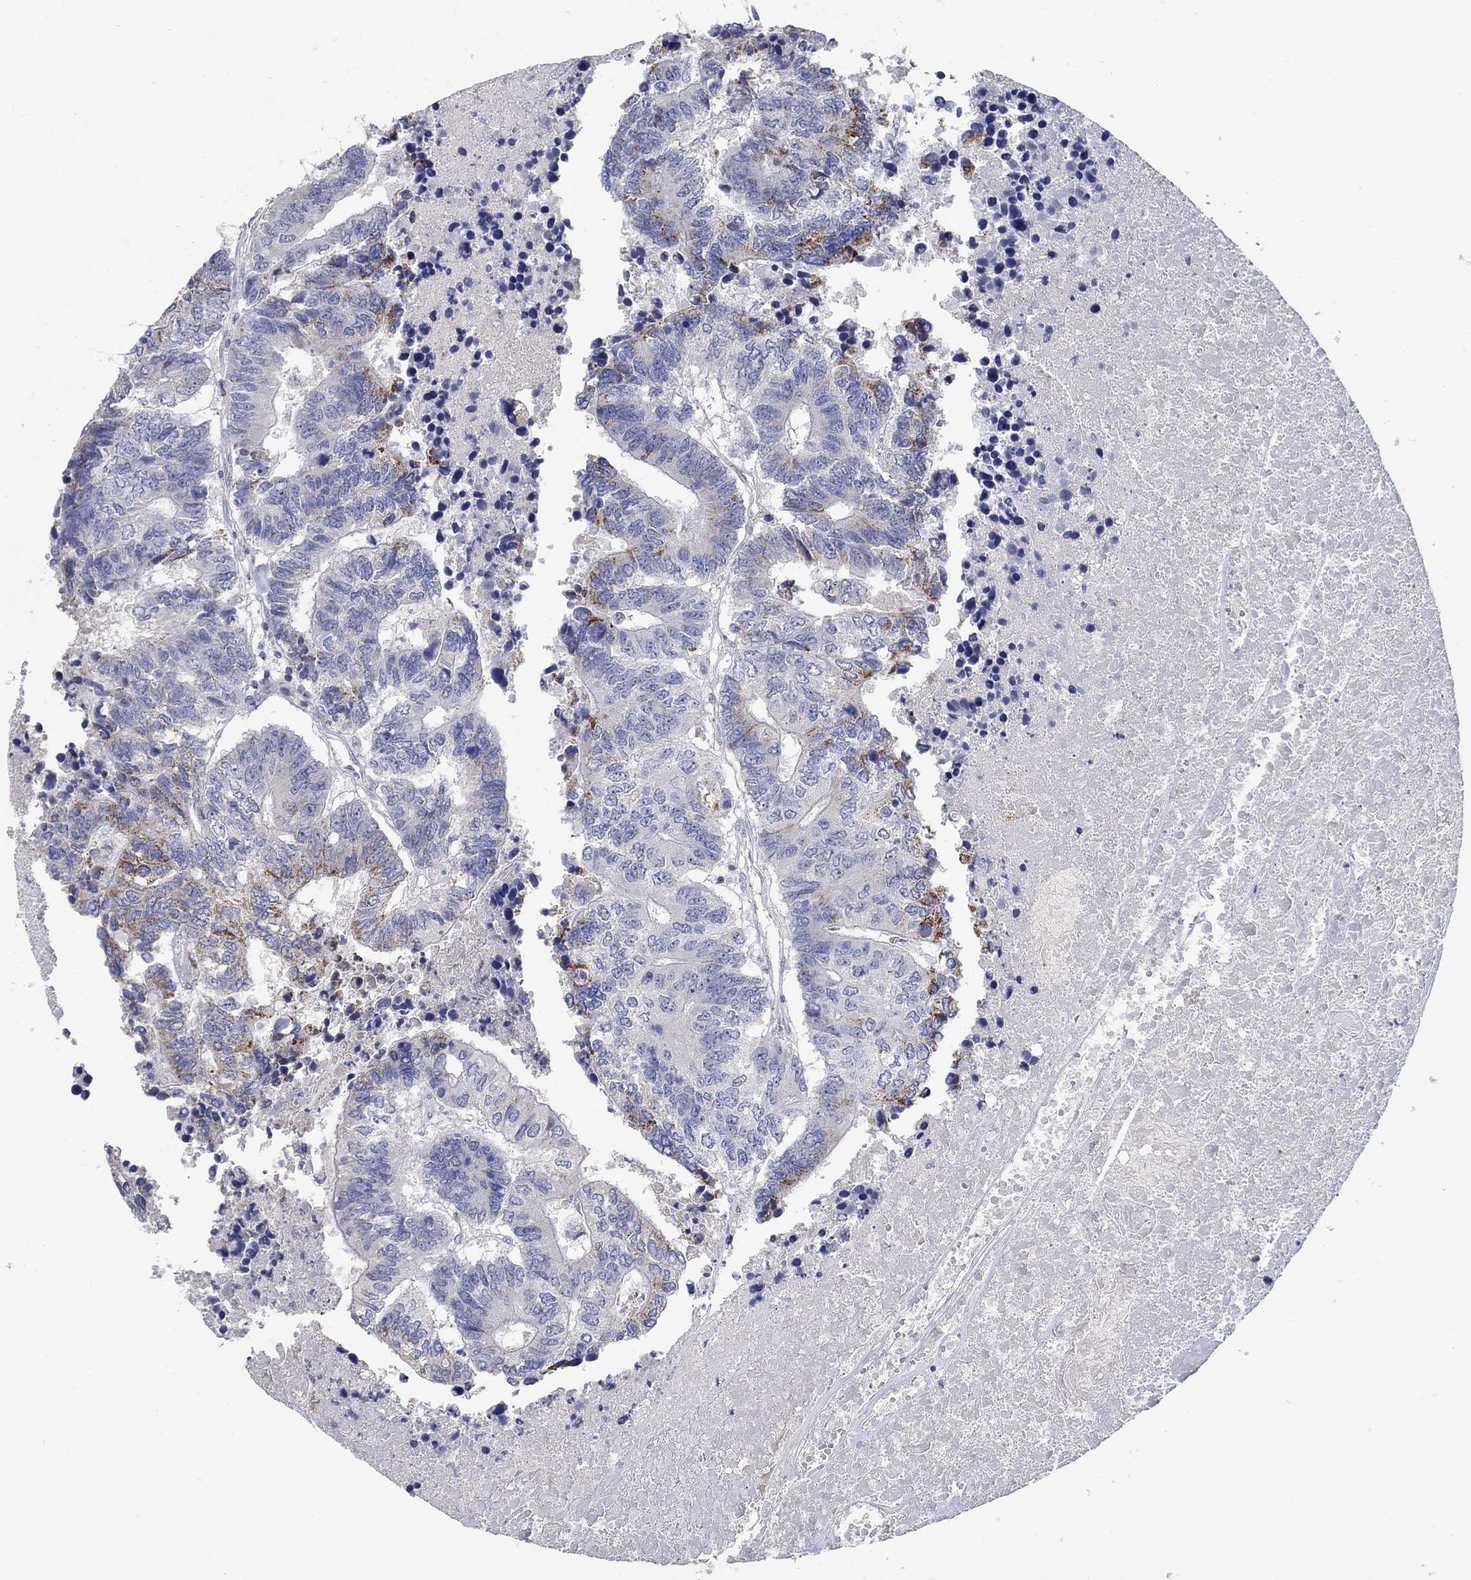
{"staining": {"intensity": "moderate", "quantity": "<25%", "location": "cytoplasmic/membranous"}, "tissue": "colorectal cancer", "cell_type": "Tumor cells", "image_type": "cancer", "snomed": [{"axis": "morphology", "description": "Adenocarcinoma, NOS"}, {"axis": "topography", "description": "Colon"}], "caption": "Colorectal cancer (adenocarcinoma) stained with a protein marker demonstrates moderate staining in tumor cells.", "gene": "HMX2", "patient": {"sex": "female", "age": 48}}